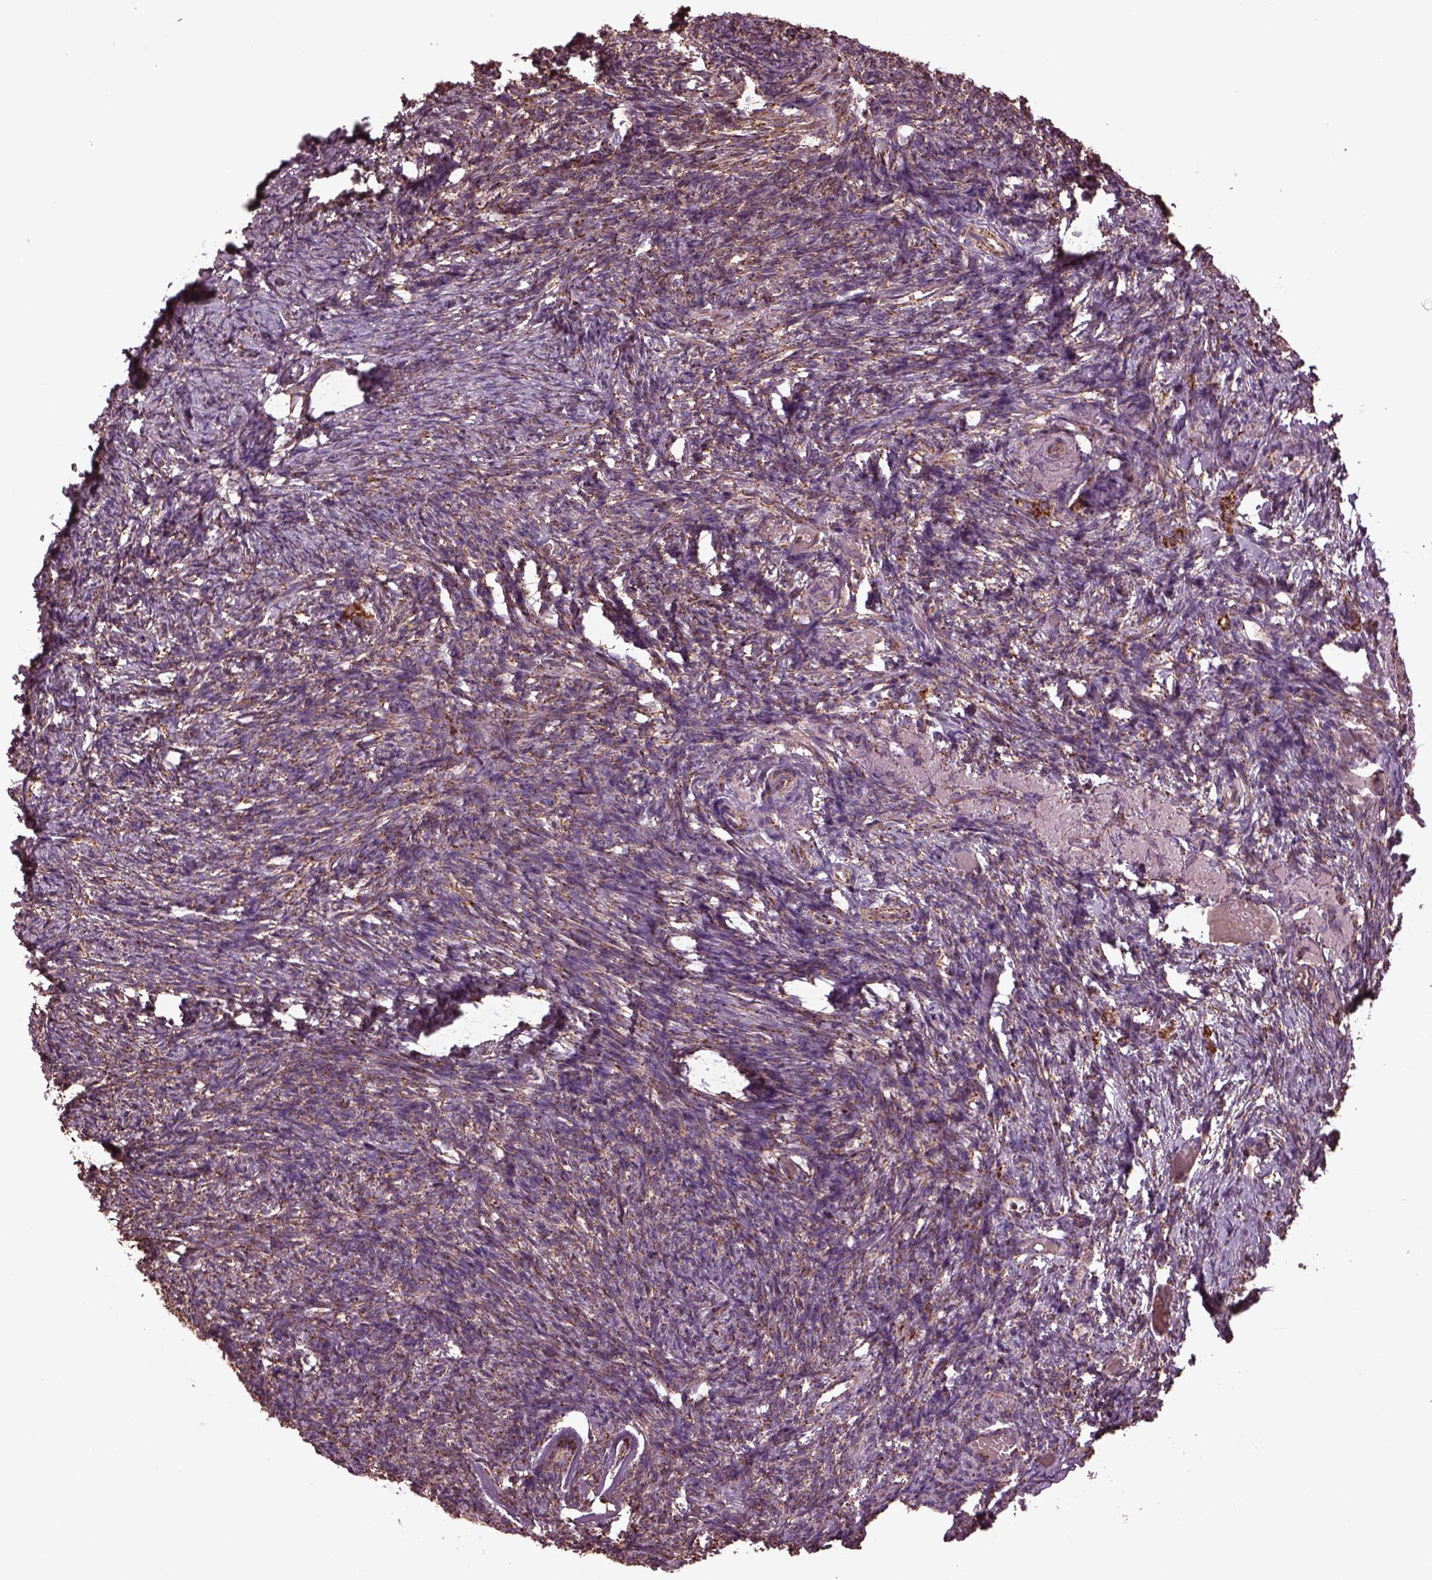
{"staining": {"intensity": "moderate", "quantity": "25%-75%", "location": "cytoplasmic/membranous"}, "tissue": "ovary", "cell_type": "Ovarian stroma cells", "image_type": "normal", "snomed": [{"axis": "morphology", "description": "Normal tissue, NOS"}, {"axis": "topography", "description": "Ovary"}], "caption": "Immunohistochemistry (IHC) histopathology image of benign ovary: human ovary stained using immunohistochemistry (IHC) displays medium levels of moderate protein expression localized specifically in the cytoplasmic/membranous of ovarian stroma cells, appearing as a cytoplasmic/membranous brown color.", "gene": "TMEM254", "patient": {"sex": "female", "age": 72}}